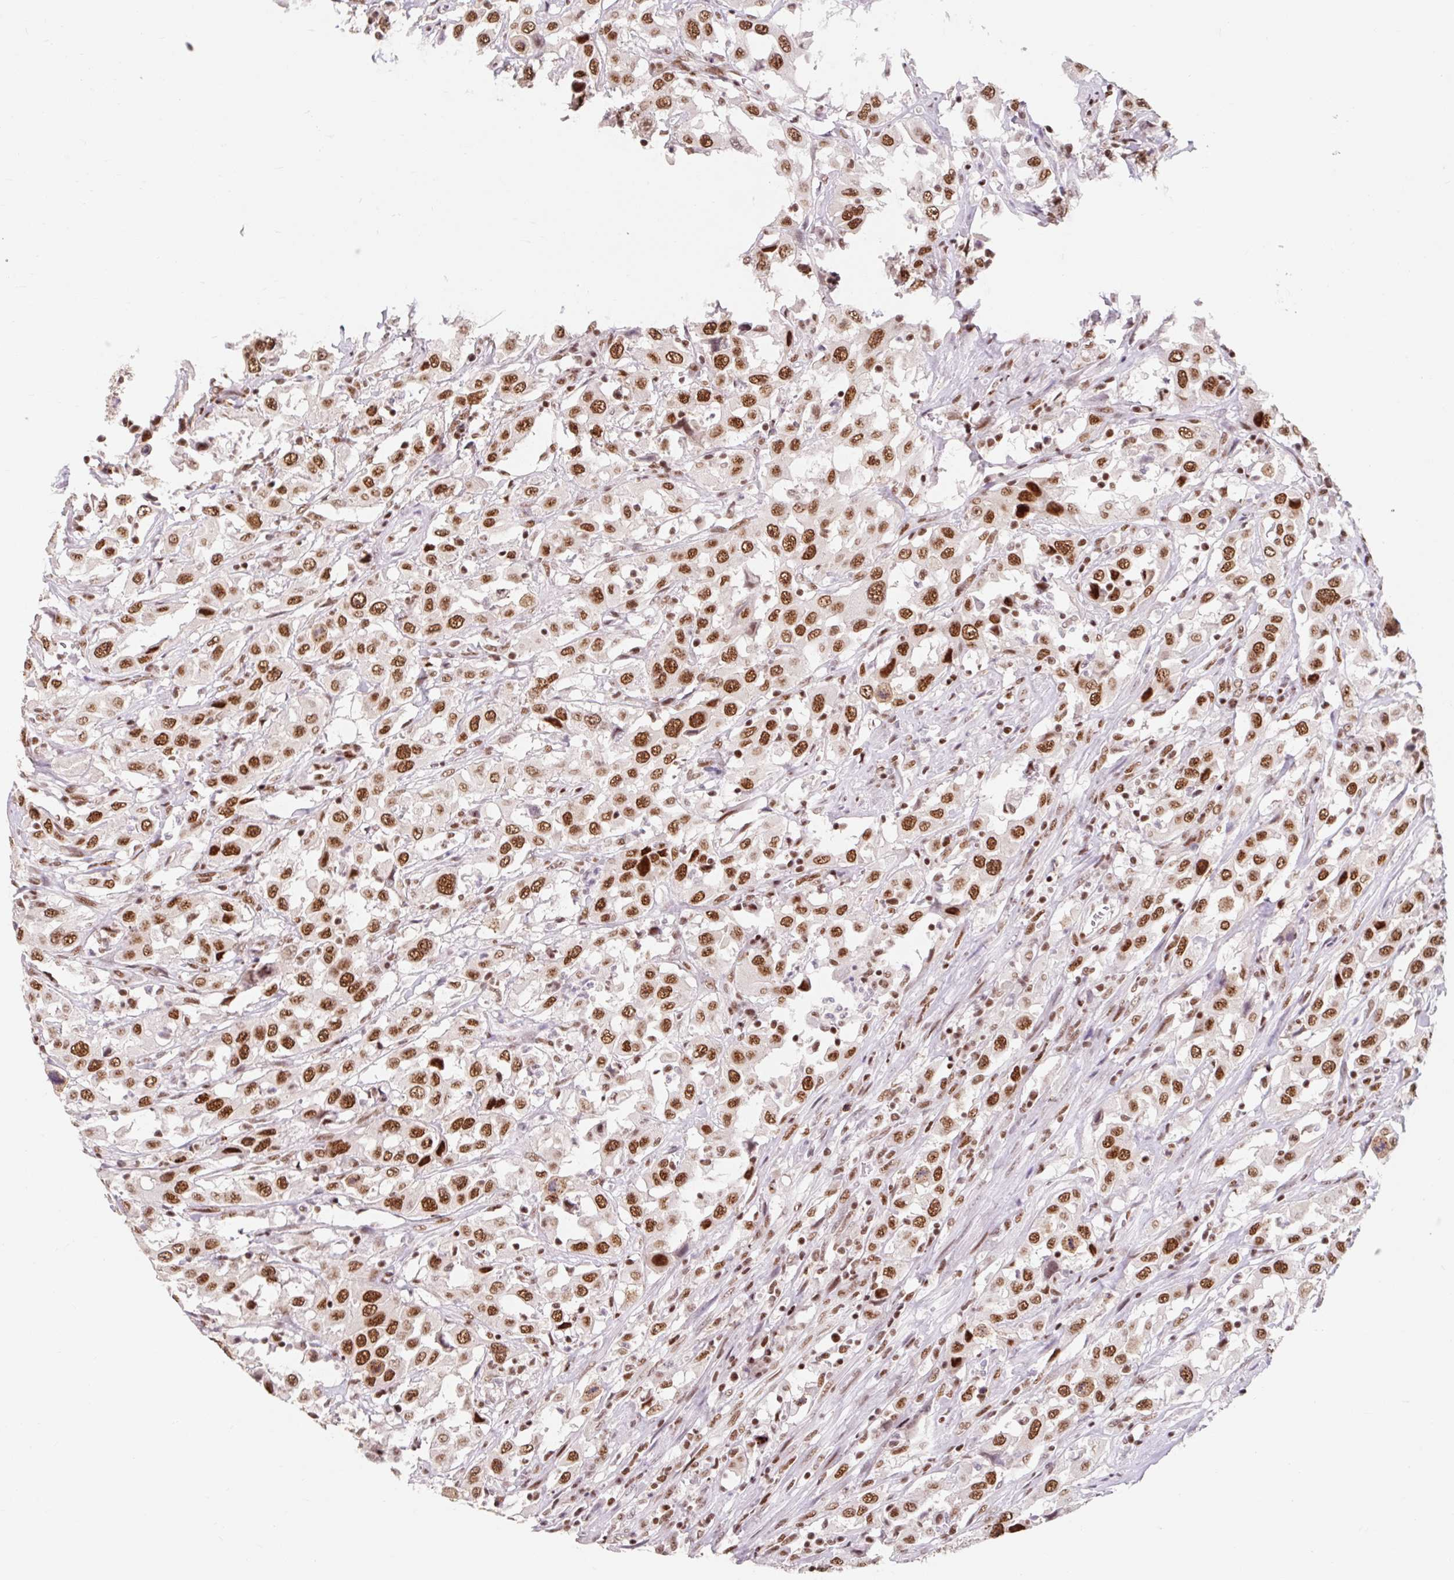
{"staining": {"intensity": "strong", "quantity": ">75%", "location": "nuclear"}, "tissue": "urothelial cancer", "cell_type": "Tumor cells", "image_type": "cancer", "snomed": [{"axis": "morphology", "description": "Urothelial carcinoma, High grade"}, {"axis": "topography", "description": "Urinary bladder"}], "caption": "Immunohistochemistry staining of urothelial cancer, which displays high levels of strong nuclear staining in approximately >75% of tumor cells indicating strong nuclear protein staining. The staining was performed using DAB (brown) for protein detection and nuclei were counterstained in hematoxylin (blue).", "gene": "SRSF10", "patient": {"sex": "male", "age": 61}}